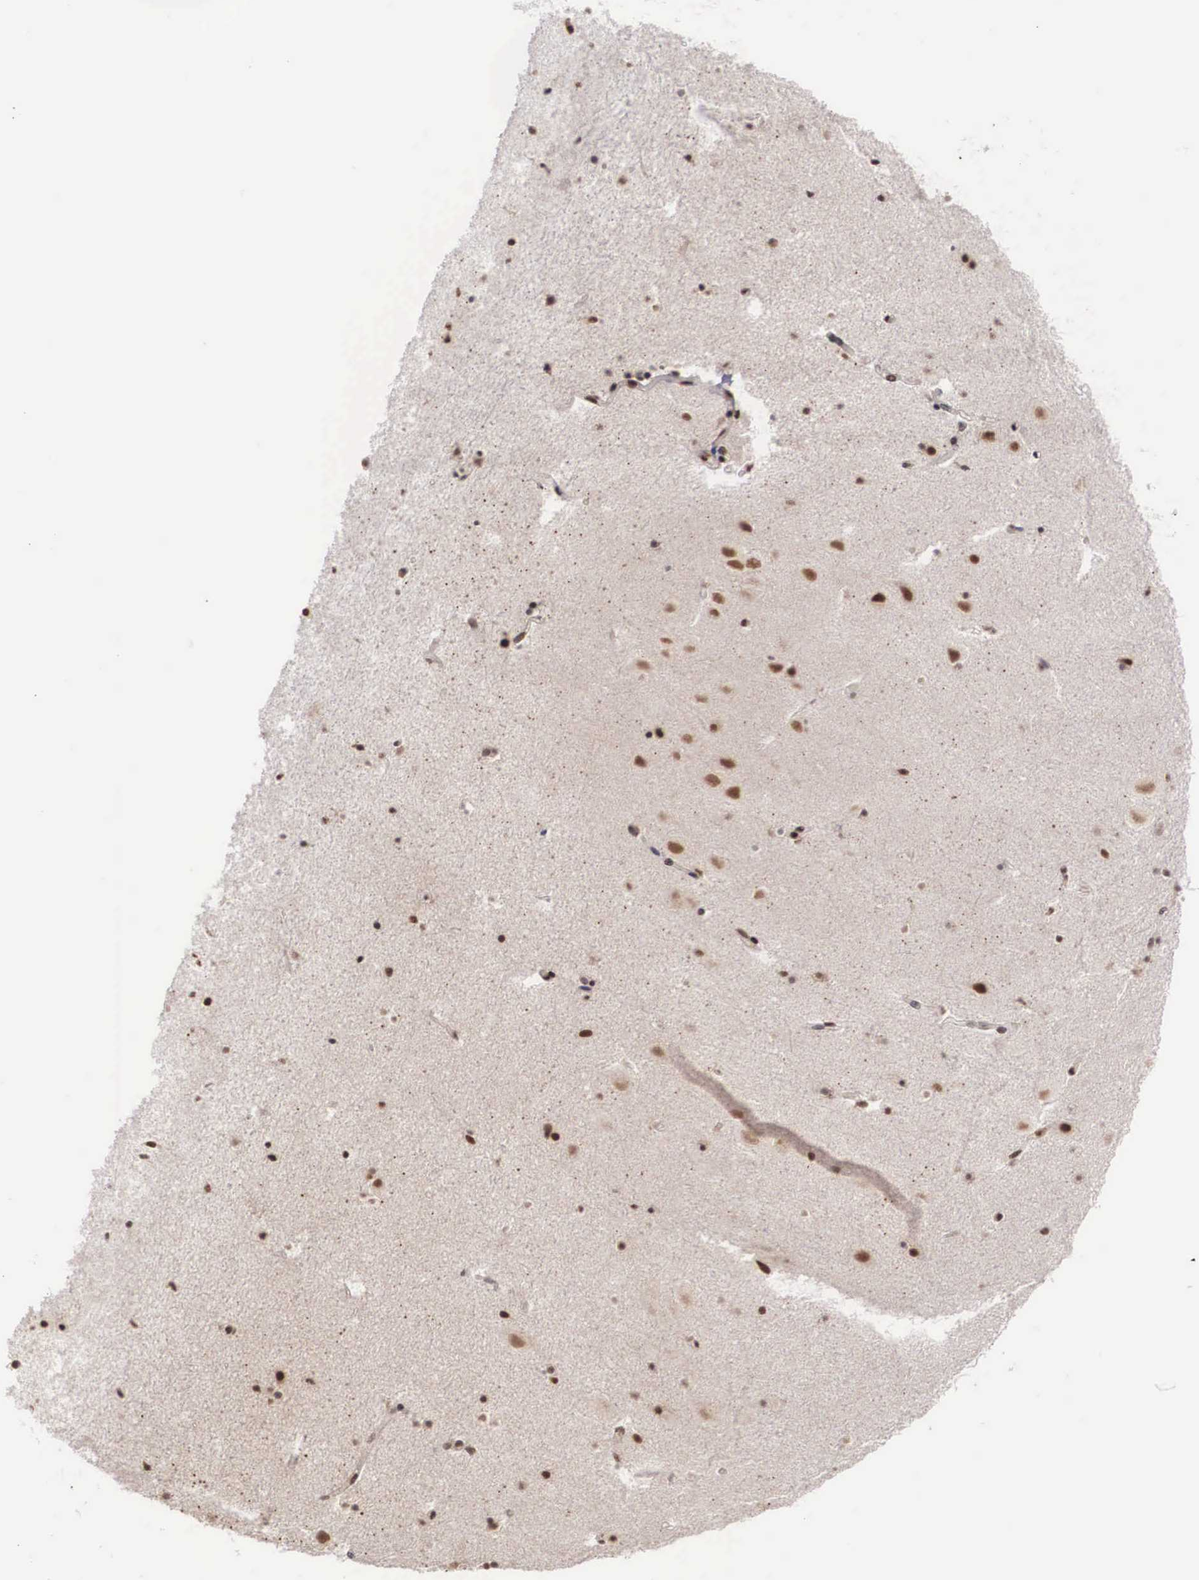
{"staining": {"intensity": "moderate", "quantity": "25%-75%", "location": "nuclear"}, "tissue": "hippocampus", "cell_type": "Glial cells", "image_type": "normal", "snomed": [{"axis": "morphology", "description": "Normal tissue, NOS"}, {"axis": "topography", "description": "Hippocampus"}], "caption": "Hippocampus stained with DAB (3,3'-diaminobenzidine) IHC reveals medium levels of moderate nuclear staining in approximately 25%-75% of glial cells.", "gene": "HTATSF1", "patient": {"sex": "male", "age": 45}}